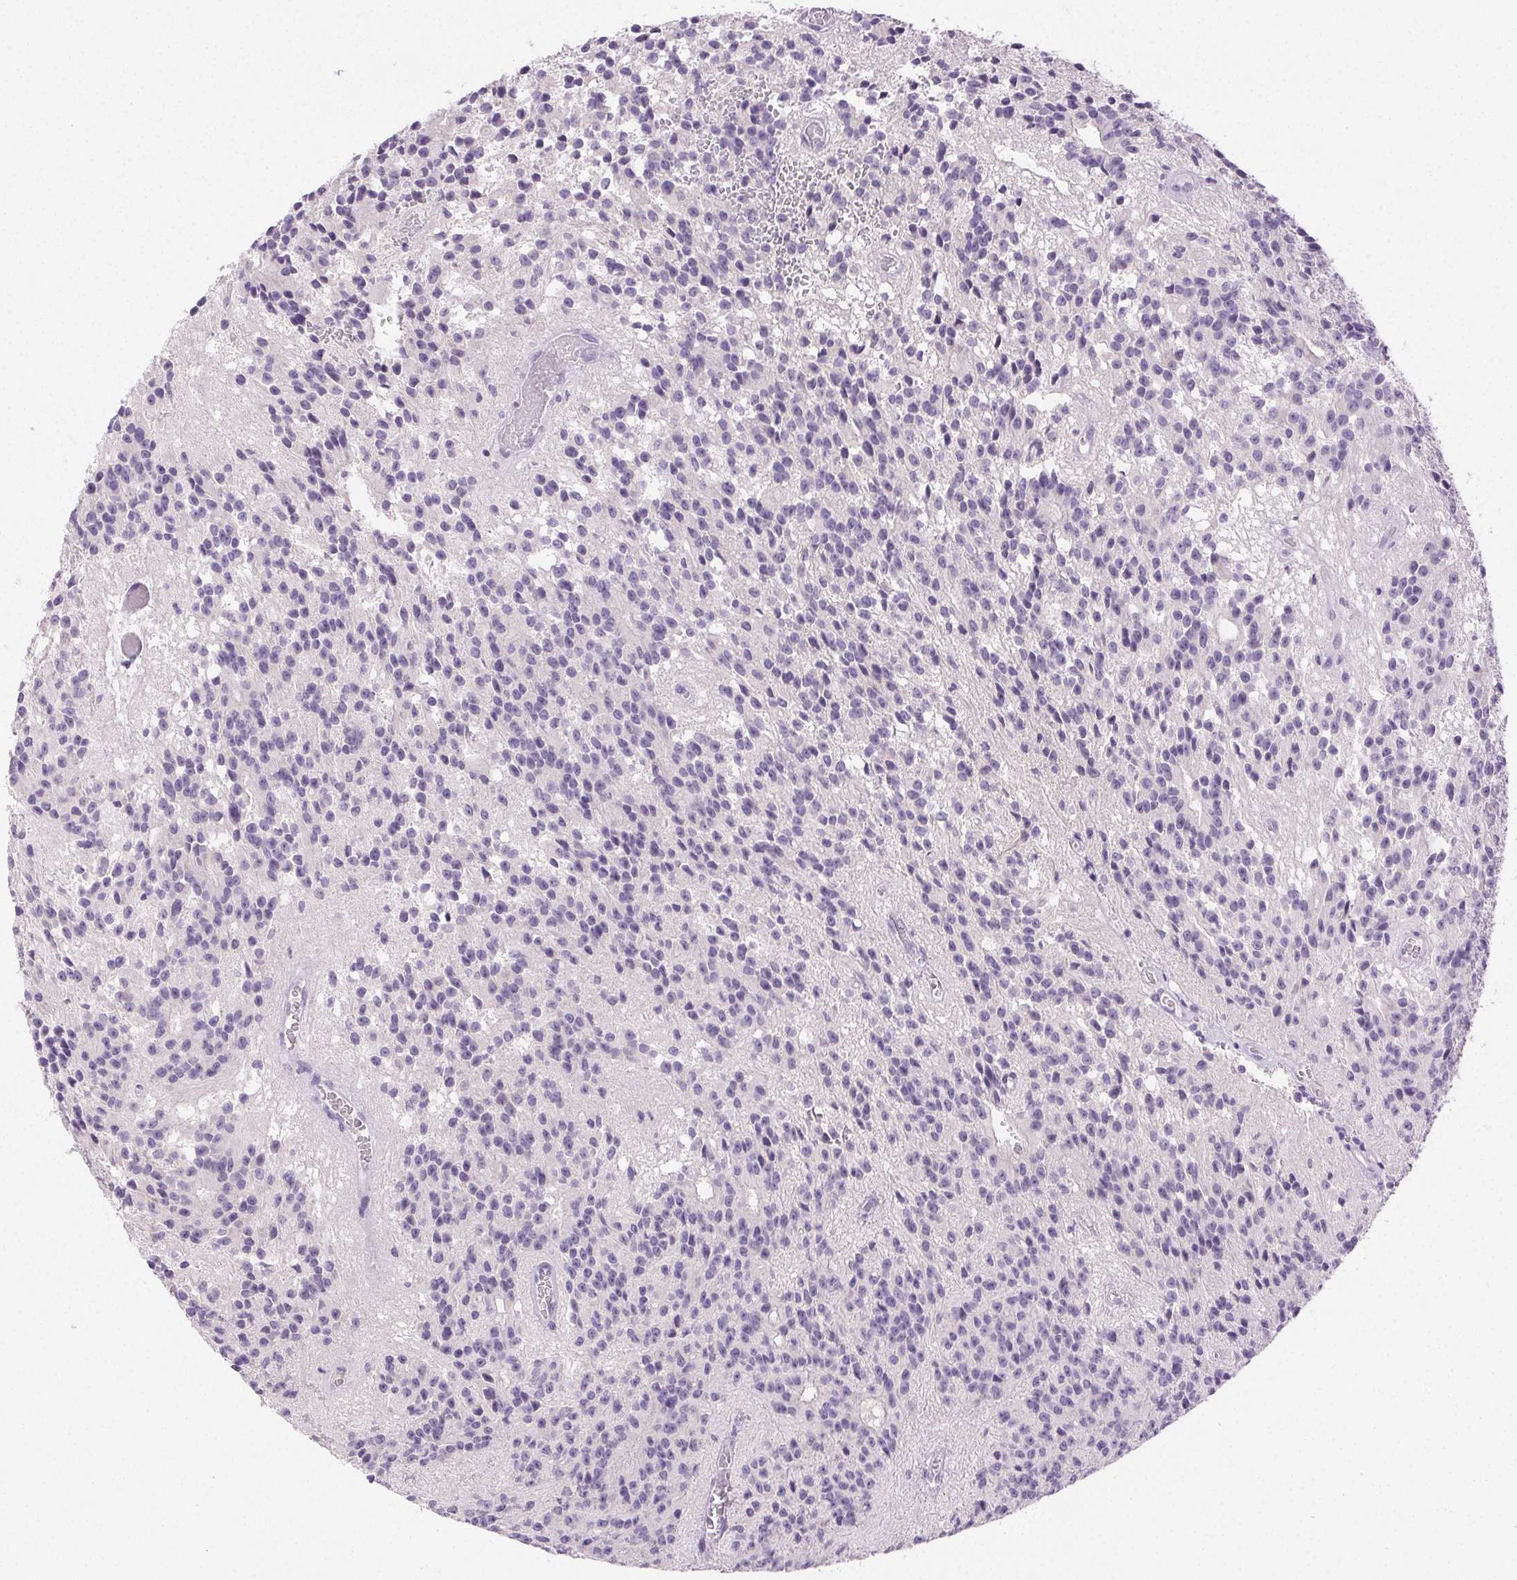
{"staining": {"intensity": "negative", "quantity": "none", "location": "none"}, "tissue": "glioma", "cell_type": "Tumor cells", "image_type": "cancer", "snomed": [{"axis": "morphology", "description": "Glioma, malignant, Low grade"}, {"axis": "topography", "description": "Brain"}], "caption": "The photomicrograph displays no staining of tumor cells in glioma.", "gene": "EMX2", "patient": {"sex": "male", "age": 31}}